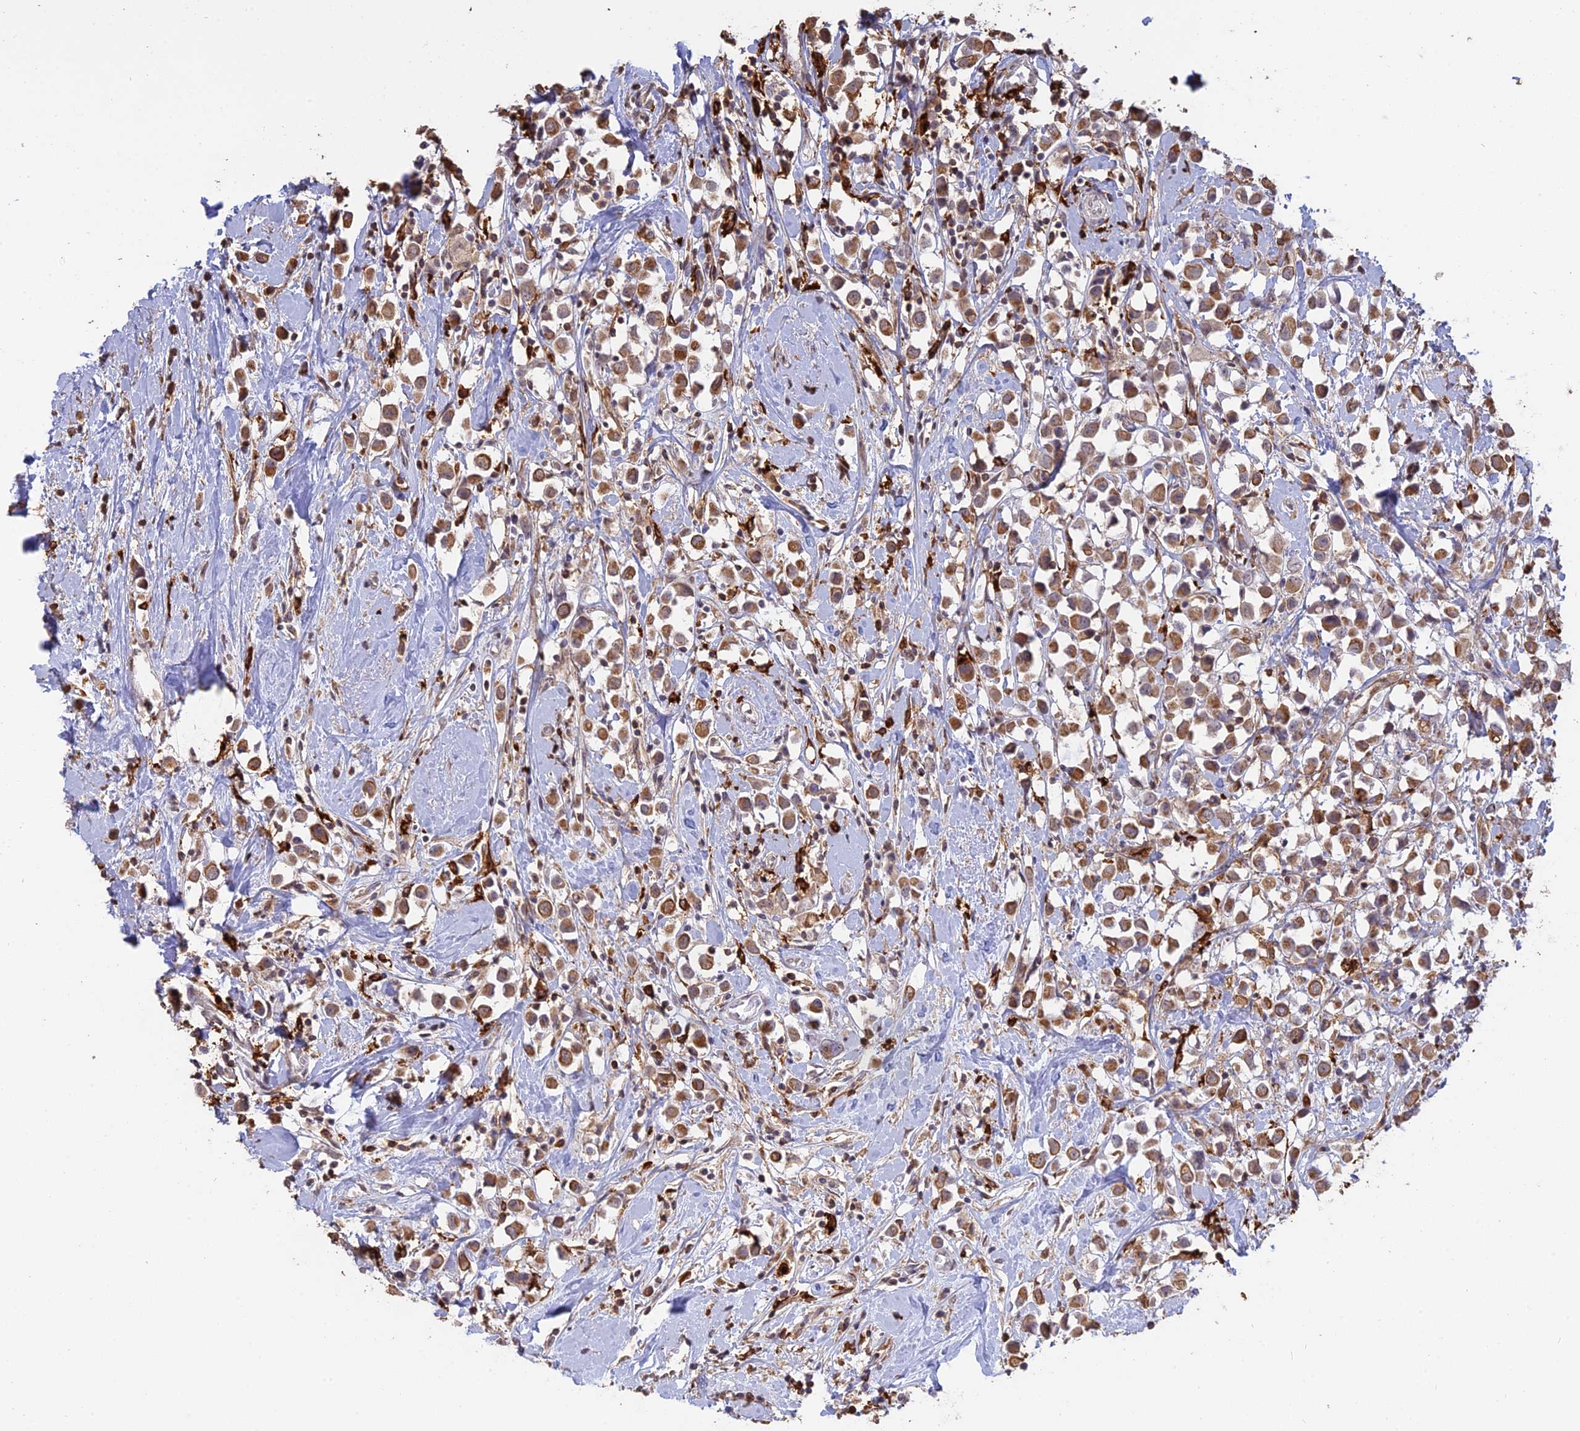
{"staining": {"intensity": "moderate", "quantity": ">75%", "location": "cytoplasmic/membranous"}, "tissue": "breast cancer", "cell_type": "Tumor cells", "image_type": "cancer", "snomed": [{"axis": "morphology", "description": "Duct carcinoma"}, {"axis": "topography", "description": "Breast"}], "caption": "Human breast cancer stained for a protein (brown) shows moderate cytoplasmic/membranous positive expression in about >75% of tumor cells.", "gene": "APOBR", "patient": {"sex": "female", "age": 61}}